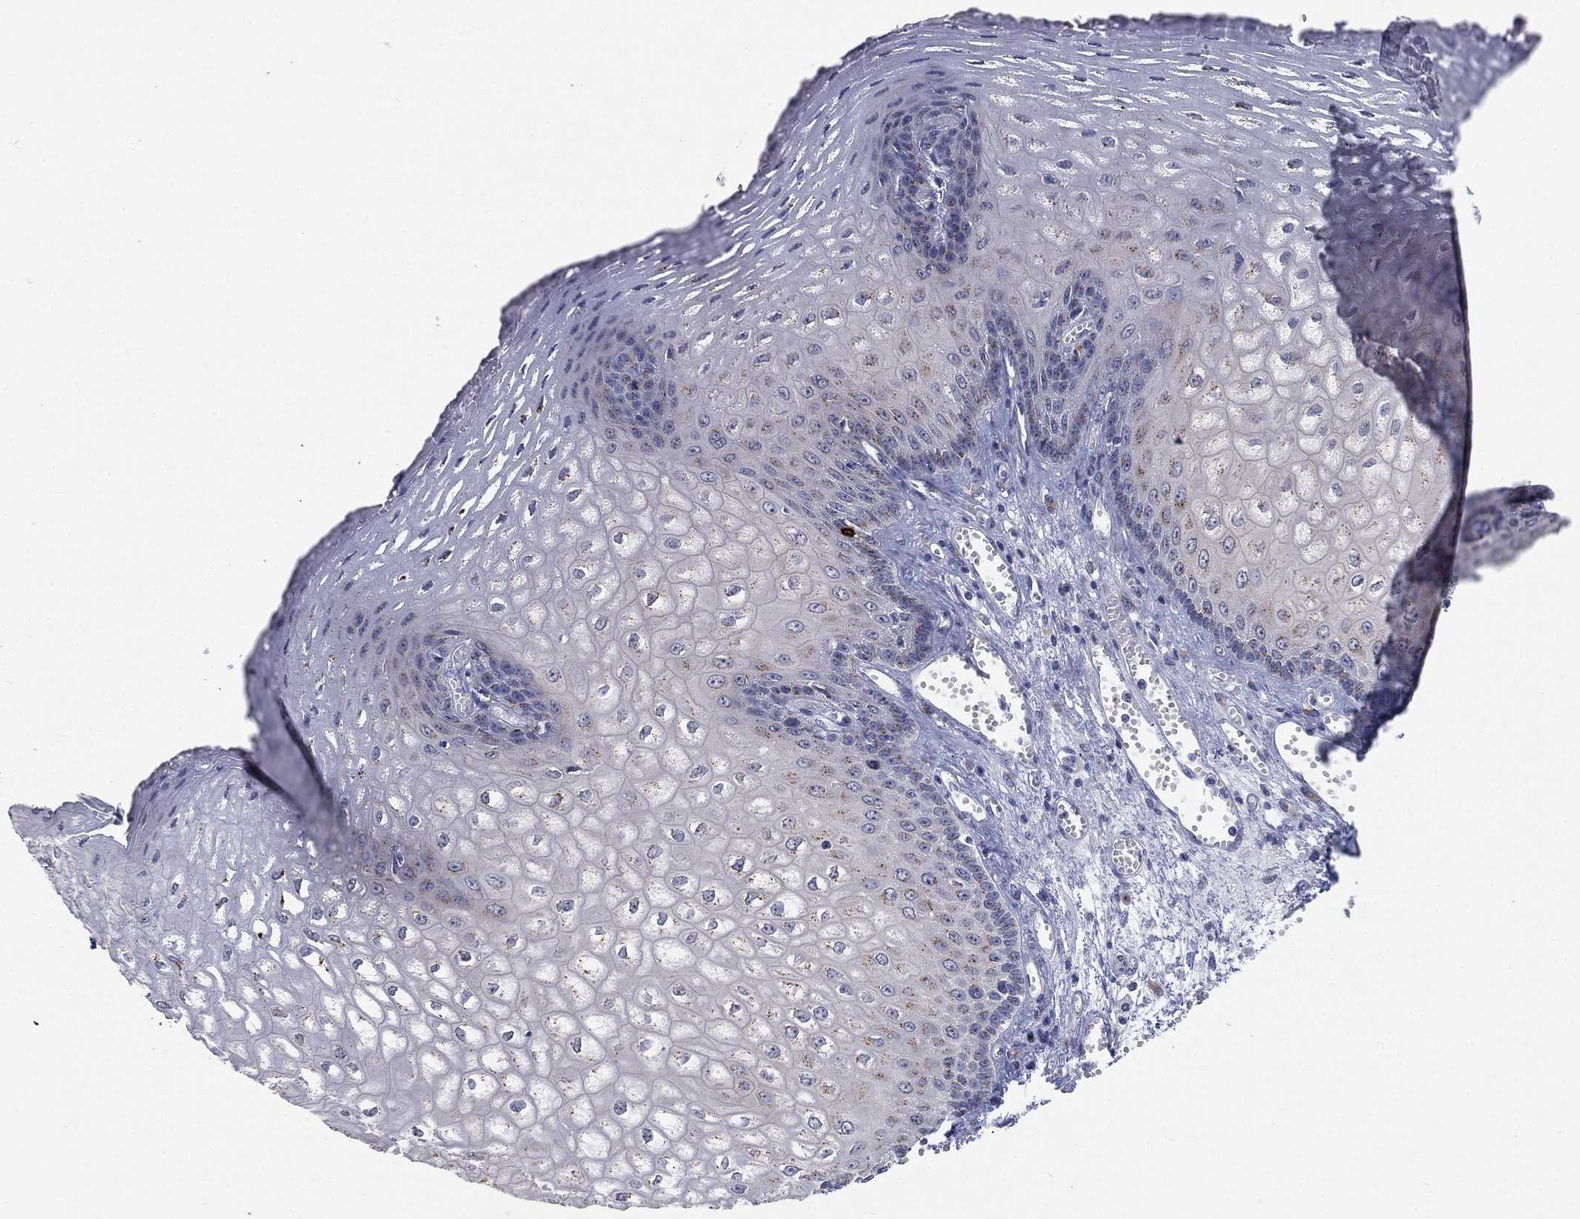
{"staining": {"intensity": "moderate", "quantity": "25%-75%", "location": "cytoplasmic/membranous"}, "tissue": "esophagus", "cell_type": "Squamous epithelial cells", "image_type": "normal", "snomed": [{"axis": "morphology", "description": "Normal tissue, NOS"}, {"axis": "topography", "description": "Esophagus"}], "caption": "Moderate cytoplasmic/membranous protein expression is seen in about 25%-75% of squamous epithelial cells in esophagus. Immunohistochemistry (ihc) stains the protein of interest in brown and the nuclei are stained blue.", "gene": "TICAM1", "patient": {"sex": "male", "age": 58}}